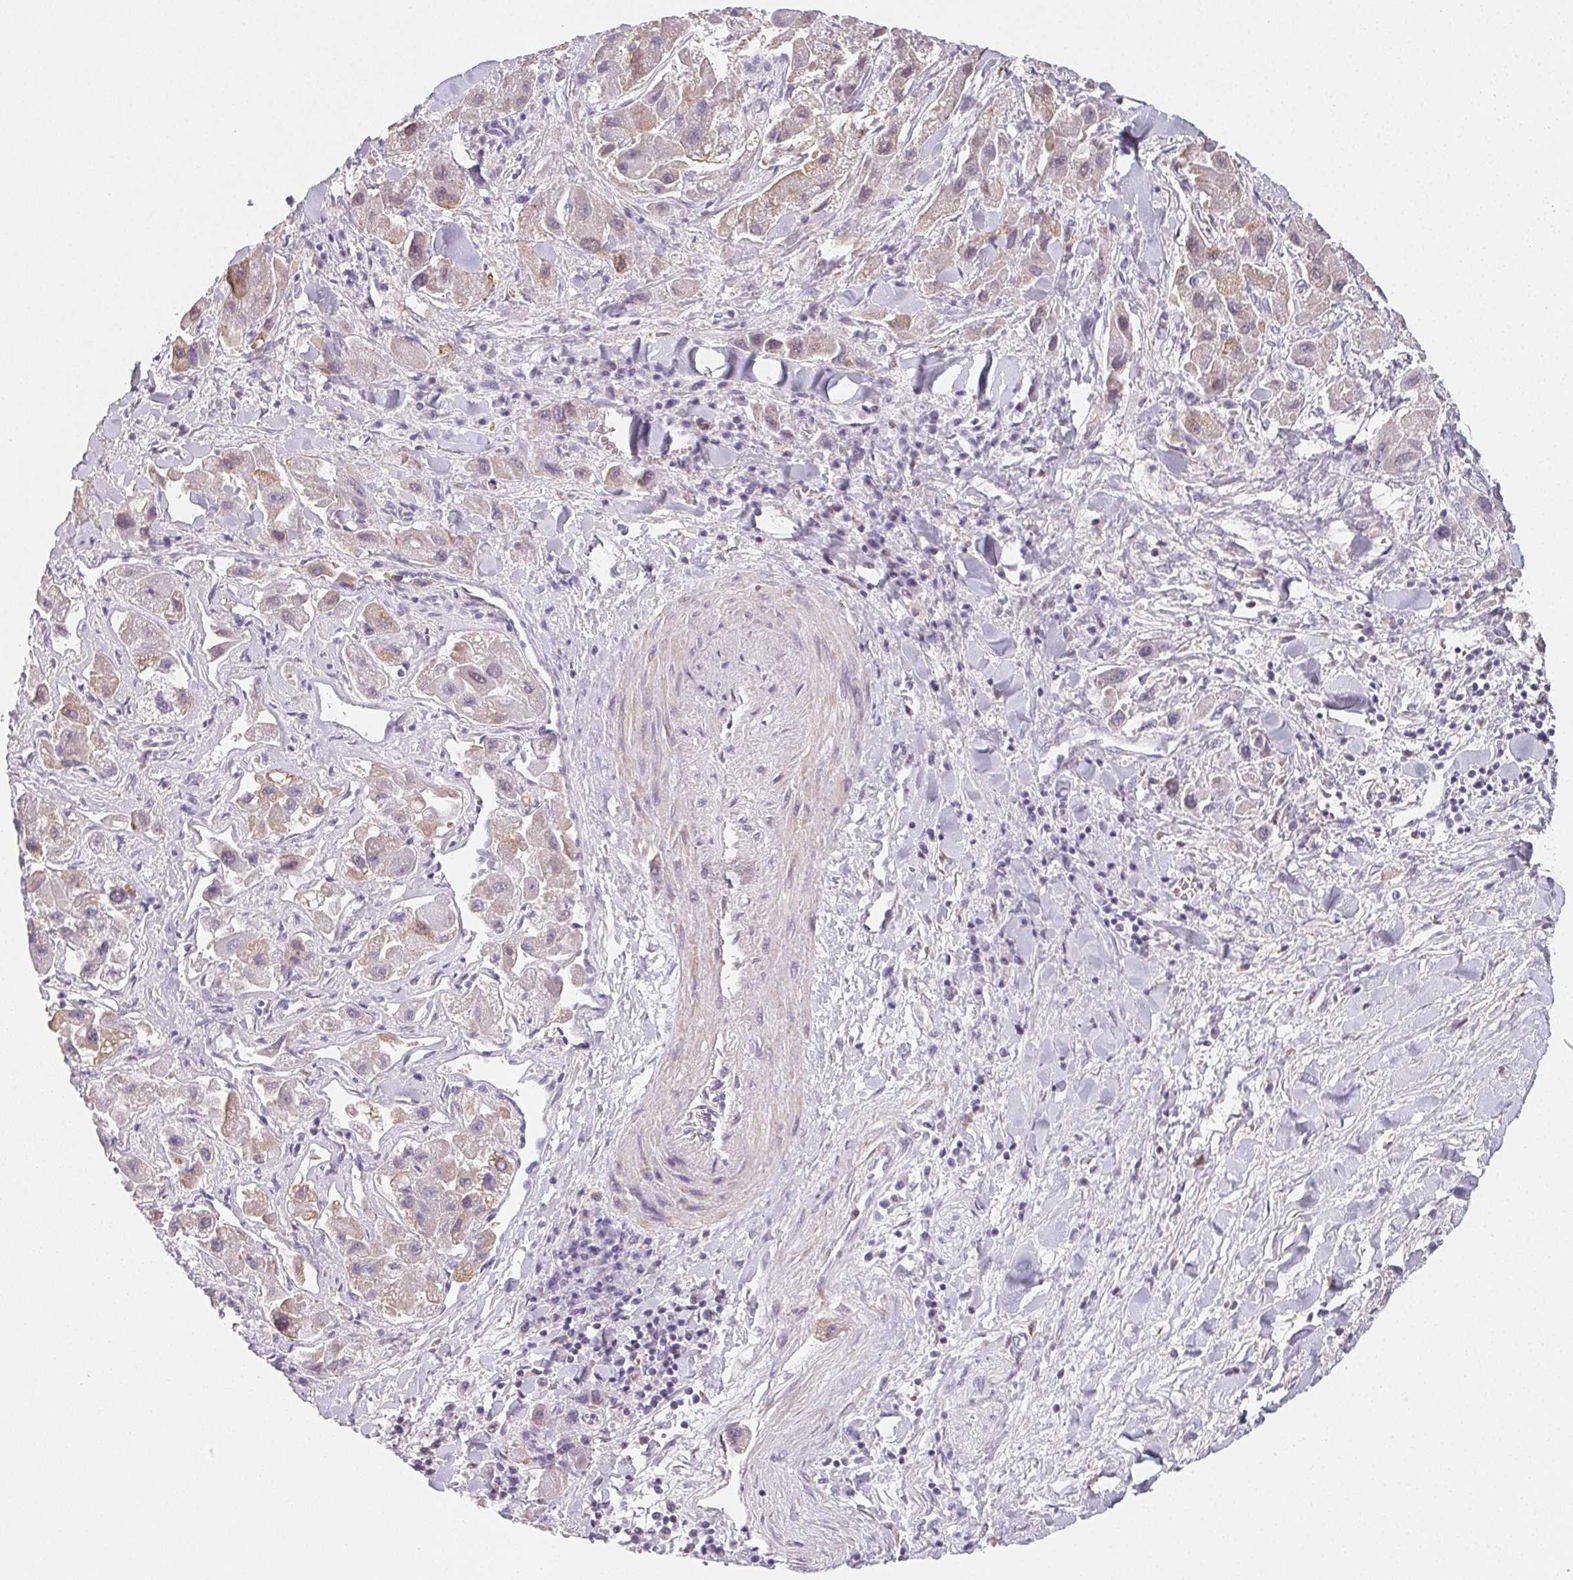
{"staining": {"intensity": "weak", "quantity": "<25%", "location": "cytoplasmic/membranous"}, "tissue": "liver cancer", "cell_type": "Tumor cells", "image_type": "cancer", "snomed": [{"axis": "morphology", "description": "Carcinoma, Hepatocellular, NOS"}, {"axis": "topography", "description": "Liver"}], "caption": "The histopathology image exhibits no staining of tumor cells in liver cancer.", "gene": "LRRC23", "patient": {"sex": "male", "age": 24}}